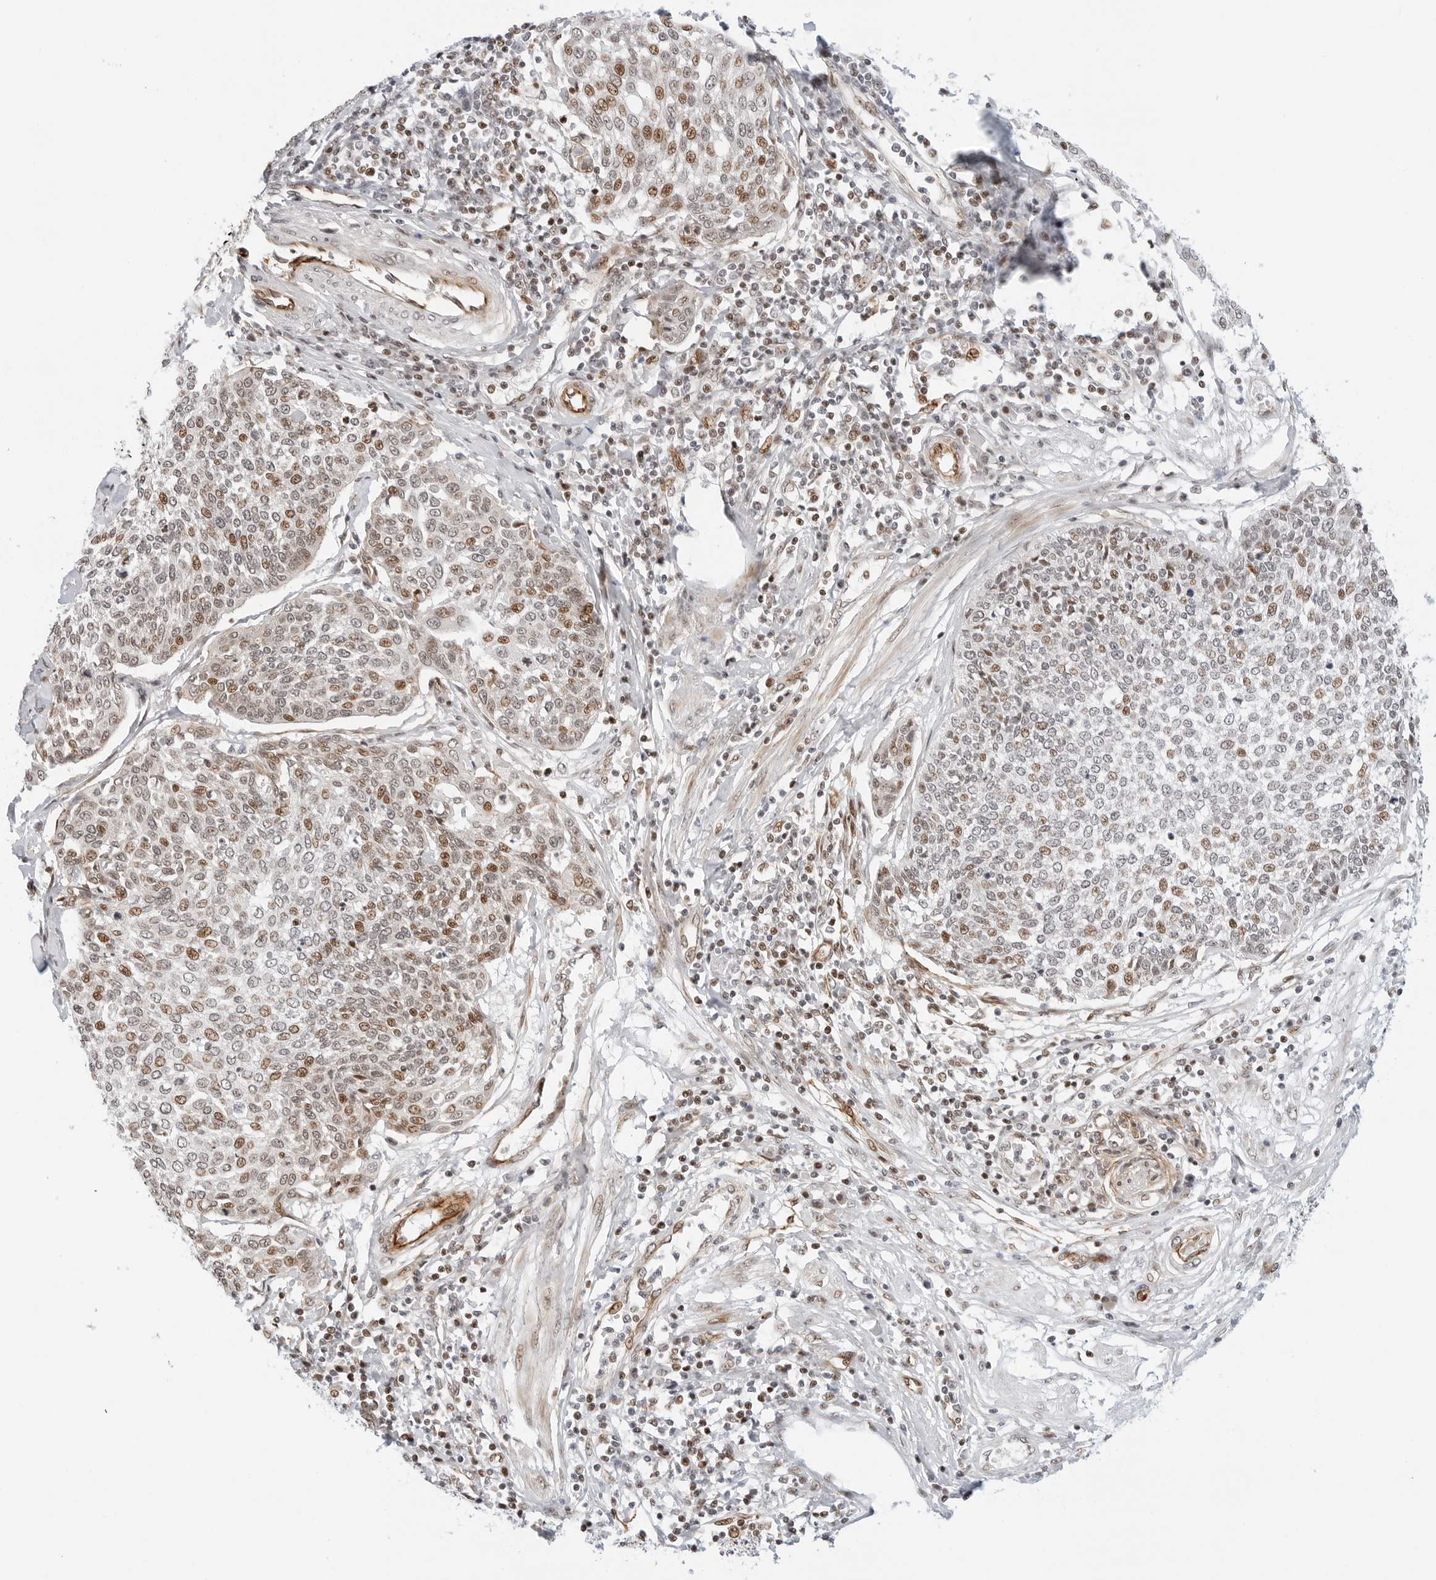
{"staining": {"intensity": "moderate", "quantity": "25%-75%", "location": "nuclear"}, "tissue": "cervical cancer", "cell_type": "Tumor cells", "image_type": "cancer", "snomed": [{"axis": "morphology", "description": "Squamous cell carcinoma, NOS"}, {"axis": "topography", "description": "Cervix"}], "caption": "This histopathology image displays immunohistochemistry staining of cervical cancer, with medium moderate nuclear positivity in approximately 25%-75% of tumor cells.", "gene": "ZNF613", "patient": {"sex": "female", "age": 34}}